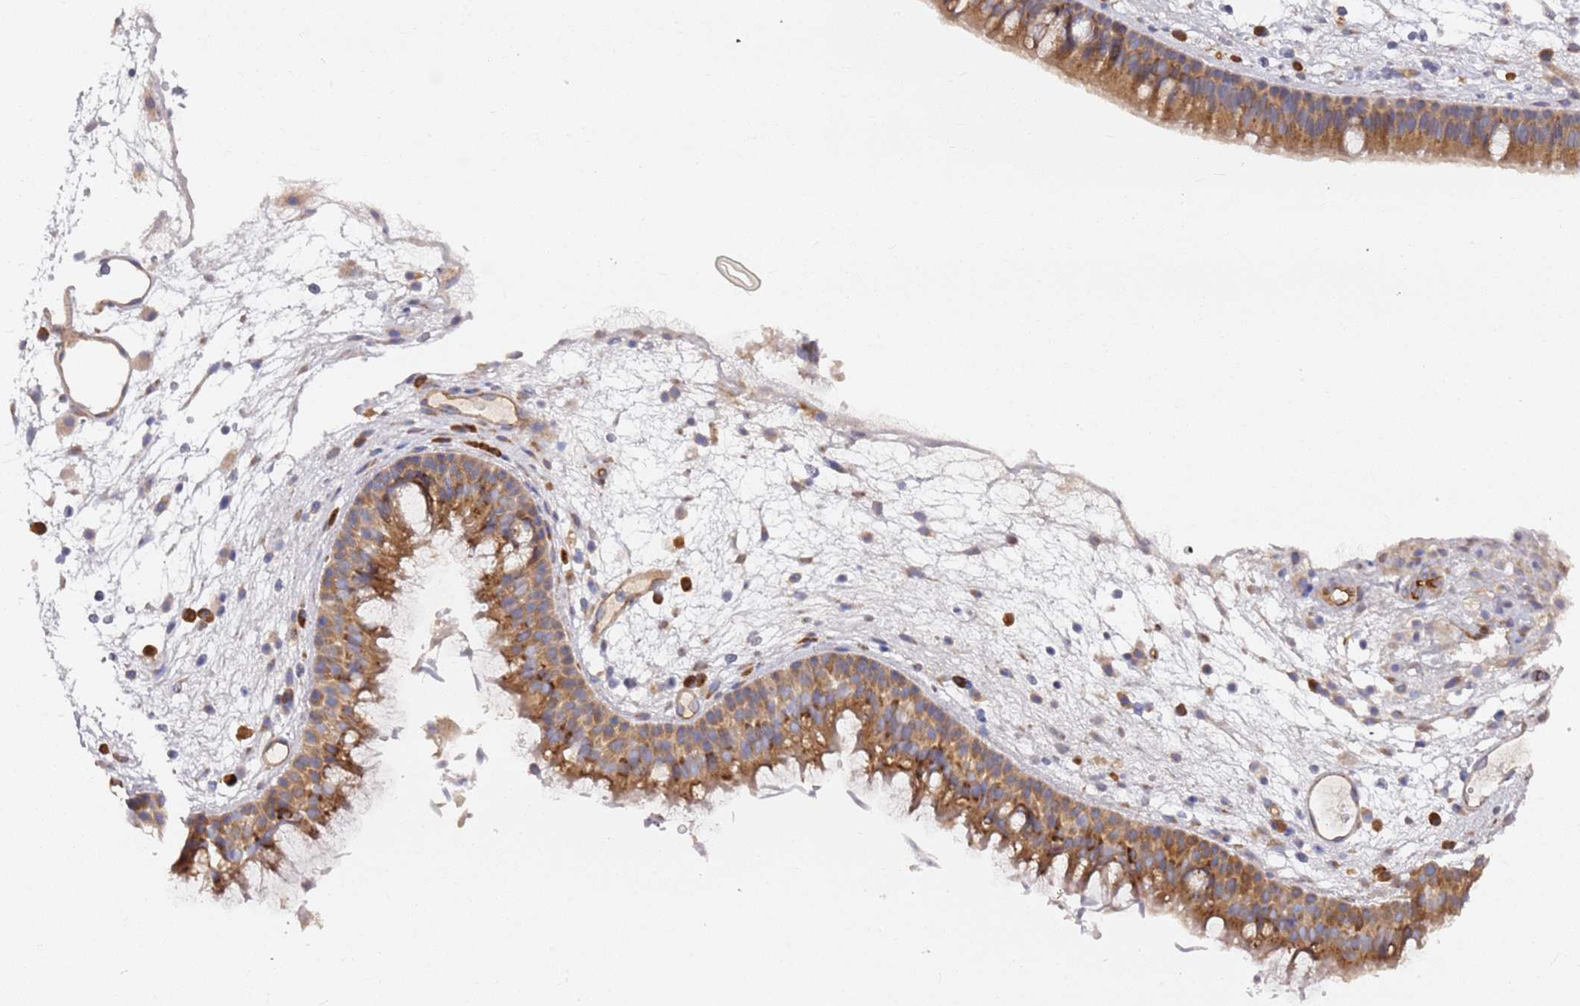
{"staining": {"intensity": "moderate", "quantity": ">75%", "location": "cytoplasmic/membranous"}, "tissue": "nasopharynx", "cell_type": "Respiratory epithelial cells", "image_type": "normal", "snomed": [{"axis": "morphology", "description": "Normal tissue, NOS"}, {"axis": "morphology", "description": "Inflammation, NOS"}, {"axis": "morphology", "description": "Malignant melanoma, Metastatic site"}, {"axis": "topography", "description": "Nasopharynx"}], "caption": "Immunohistochemistry micrograph of unremarkable nasopharynx: human nasopharynx stained using IHC shows medium levels of moderate protein expression localized specifically in the cytoplasmic/membranous of respiratory epithelial cells, appearing as a cytoplasmic/membranous brown color.", "gene": "KIF7", "patient": {"sex": "male", "age": 70}}